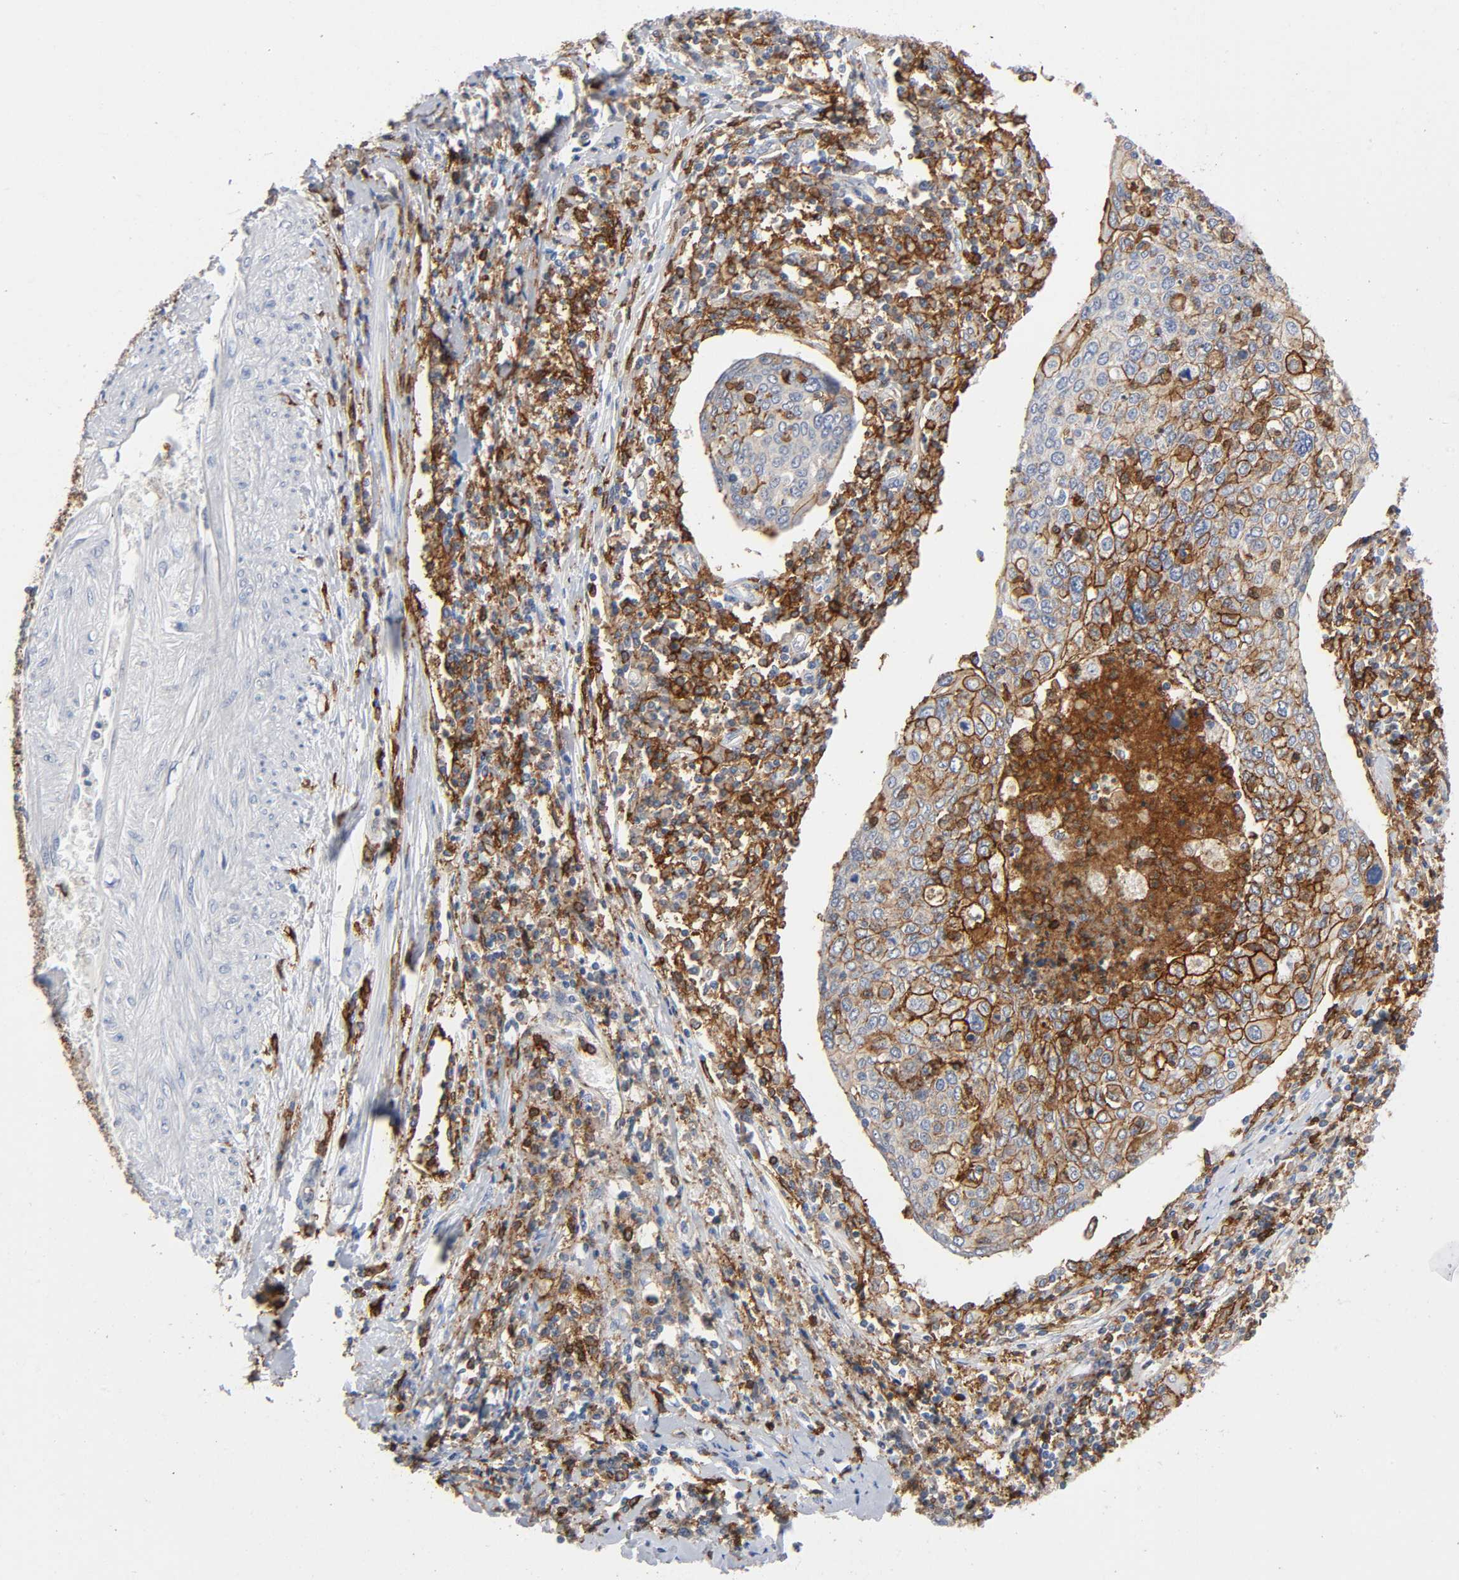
{"staining": {"intensity": "strong", "quantity": "25%-75%", "location": "cytoplasmic/membranous"}, "tissue": "cervical cancer", "cell_type": "Tumor cells", "image_type": "cancer", "snomed": [{"axis": "morphology", "description": "Squamous cell carcinoma, NOS"}, {"axis": "topography", "description": "Cervix"}], "caption": "This micrograph shows immunohistochemistry staining of human cervical cancer, with high strong cytoplasmic/membranous positivity in approximately 25%-75% of tumor cells.", "gene": "LYN", "patient": {"sex": "female", "age": 40}}